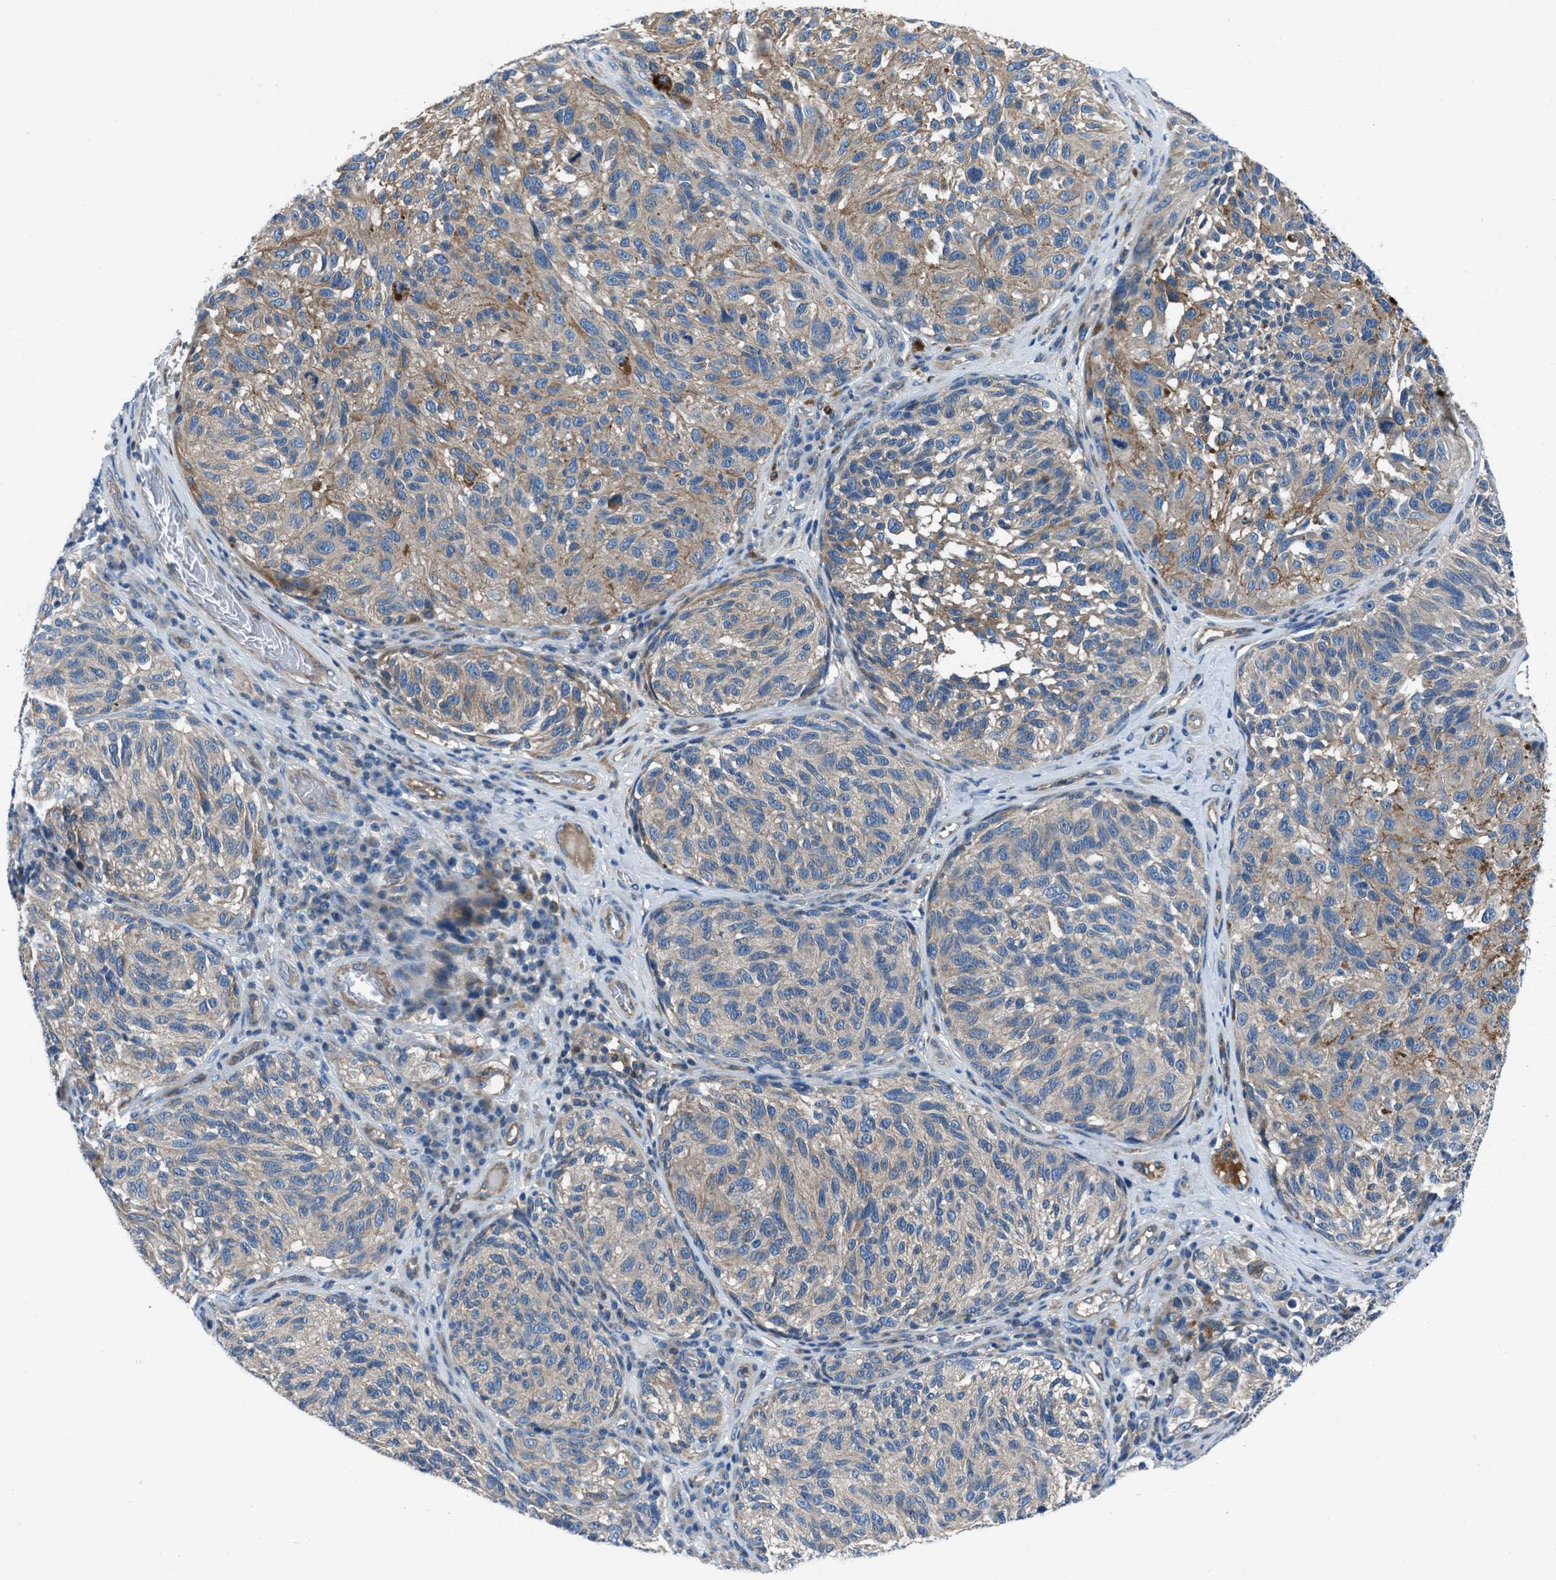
{"staining": {"intensity": "moderate", "quantity": "25%-75%", "location": "cytoplasmic/membranous"}, "tissue": "melanoma", "cell_type": "Tumor cells", "image_type": "cancer", "snomed": [{"axis": "morphology", "description": "Malignant melanoma, NOS"}, {"axis": "topography", "description": "Skin"}], "caption": "Melanoma stained with immunohistochemistry (IHC) shows moderate cytoplasmic/membranous positivity in about 25%-75% of tumor cells. The staining was performed using DAB, with brown indicating positive protein expression. Nuclei are stained blue with hematoxylin.", "gene": "SLC38A6", "patient": {"sex": "female", "age": 73}}